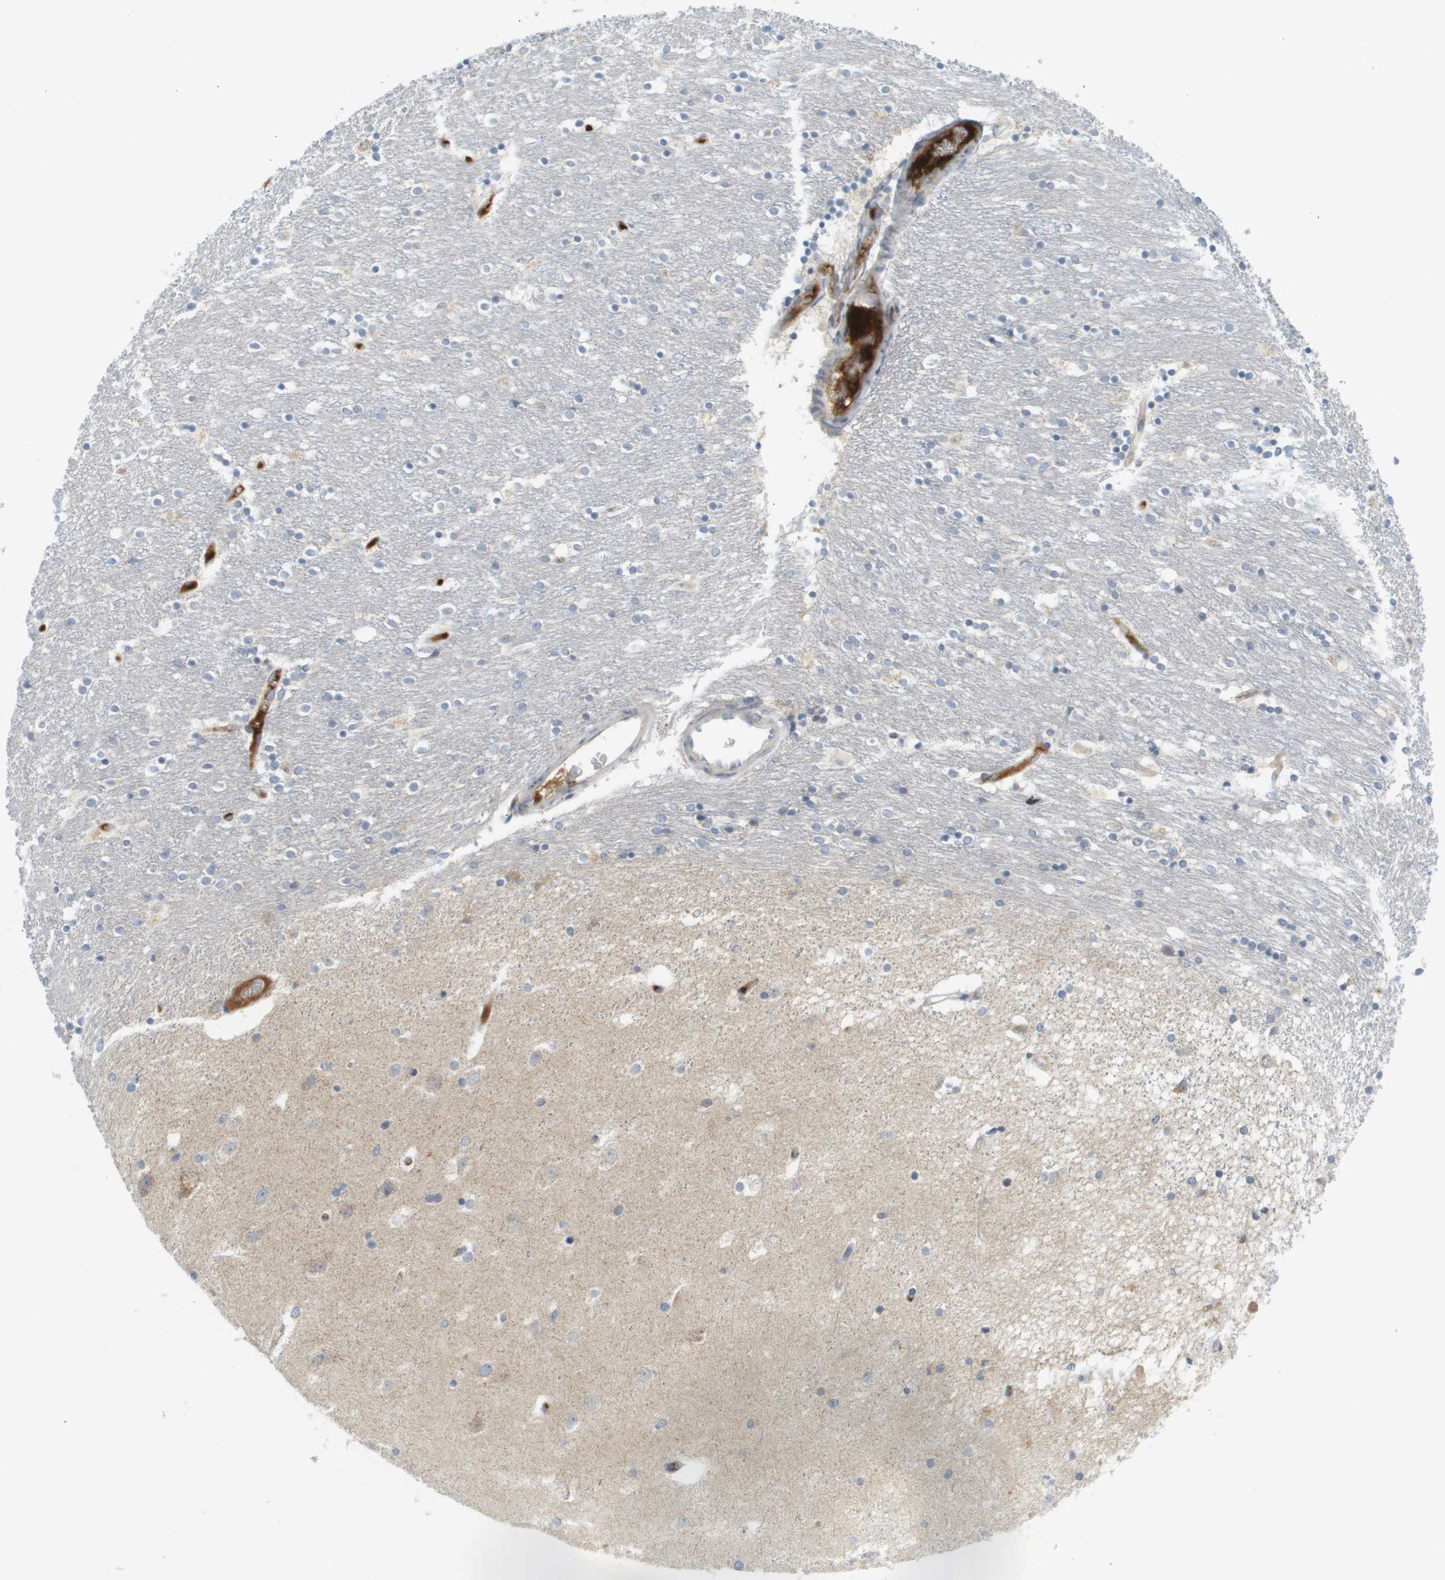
{"staining": {"intensity": "negative", "quantity": "none", "location": "none"}, "tissue": "caudate", "cell_type": "Glial cells", "image_type": "normal", "snomed": [{"axis": "morphology", "description": "Normal tissue, NOS"}, {"axis": "topography", "description": "Lateral ventricle wall"}], "caption": "Immunohistochemistry histopathology image of unremarkable human caudate stained for a protein (brown), which reveals no staining in glial cells.", "gene": "PROC", "patient": {"sex": "female", "age": 54}}